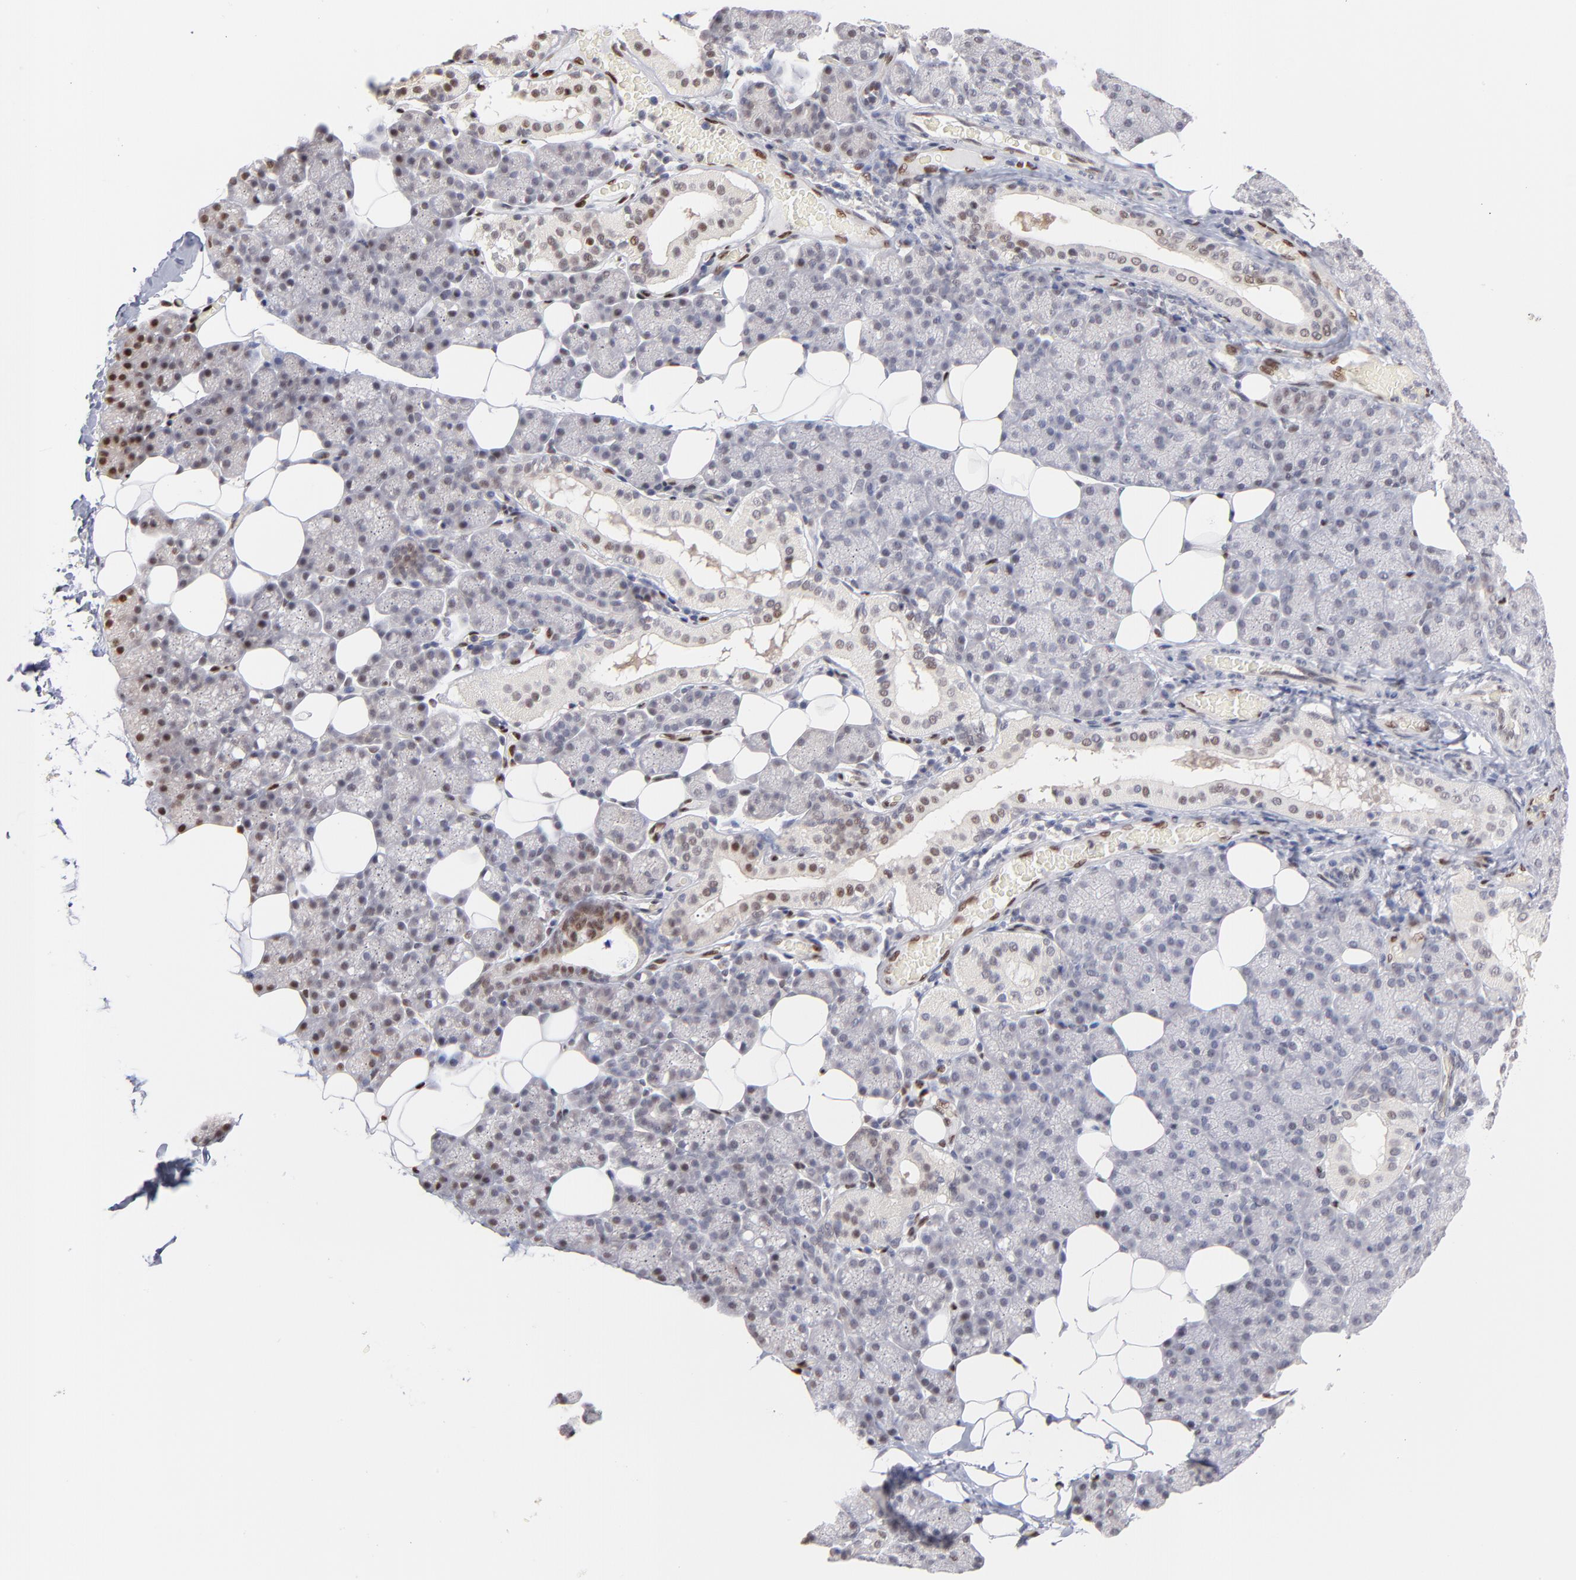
{"staining": {"intensity": "moderate", "quantity": "25%-75%", "location": "nuclear"}, "tissue": "salivary gland", "cell_type": "Glandular cells", "image_type": "normal", "snomed": [{"axis": "morphology", "description": "Normal tissue, NOS"}, {"axis": "topography", "description": "Lymph node"}, {"axis": "topography", "description": "Salivary gland"}], "caption": "This image displays benign salivary gland stained with immunohistochemistry (IHC) to label a protein in brown. The nuclear of glandular cells show moderate positivity for the protein. Nuclei are counter-stained blue.", "gene": "STAT3", "patient": {"sex": "male", "age": 8}}